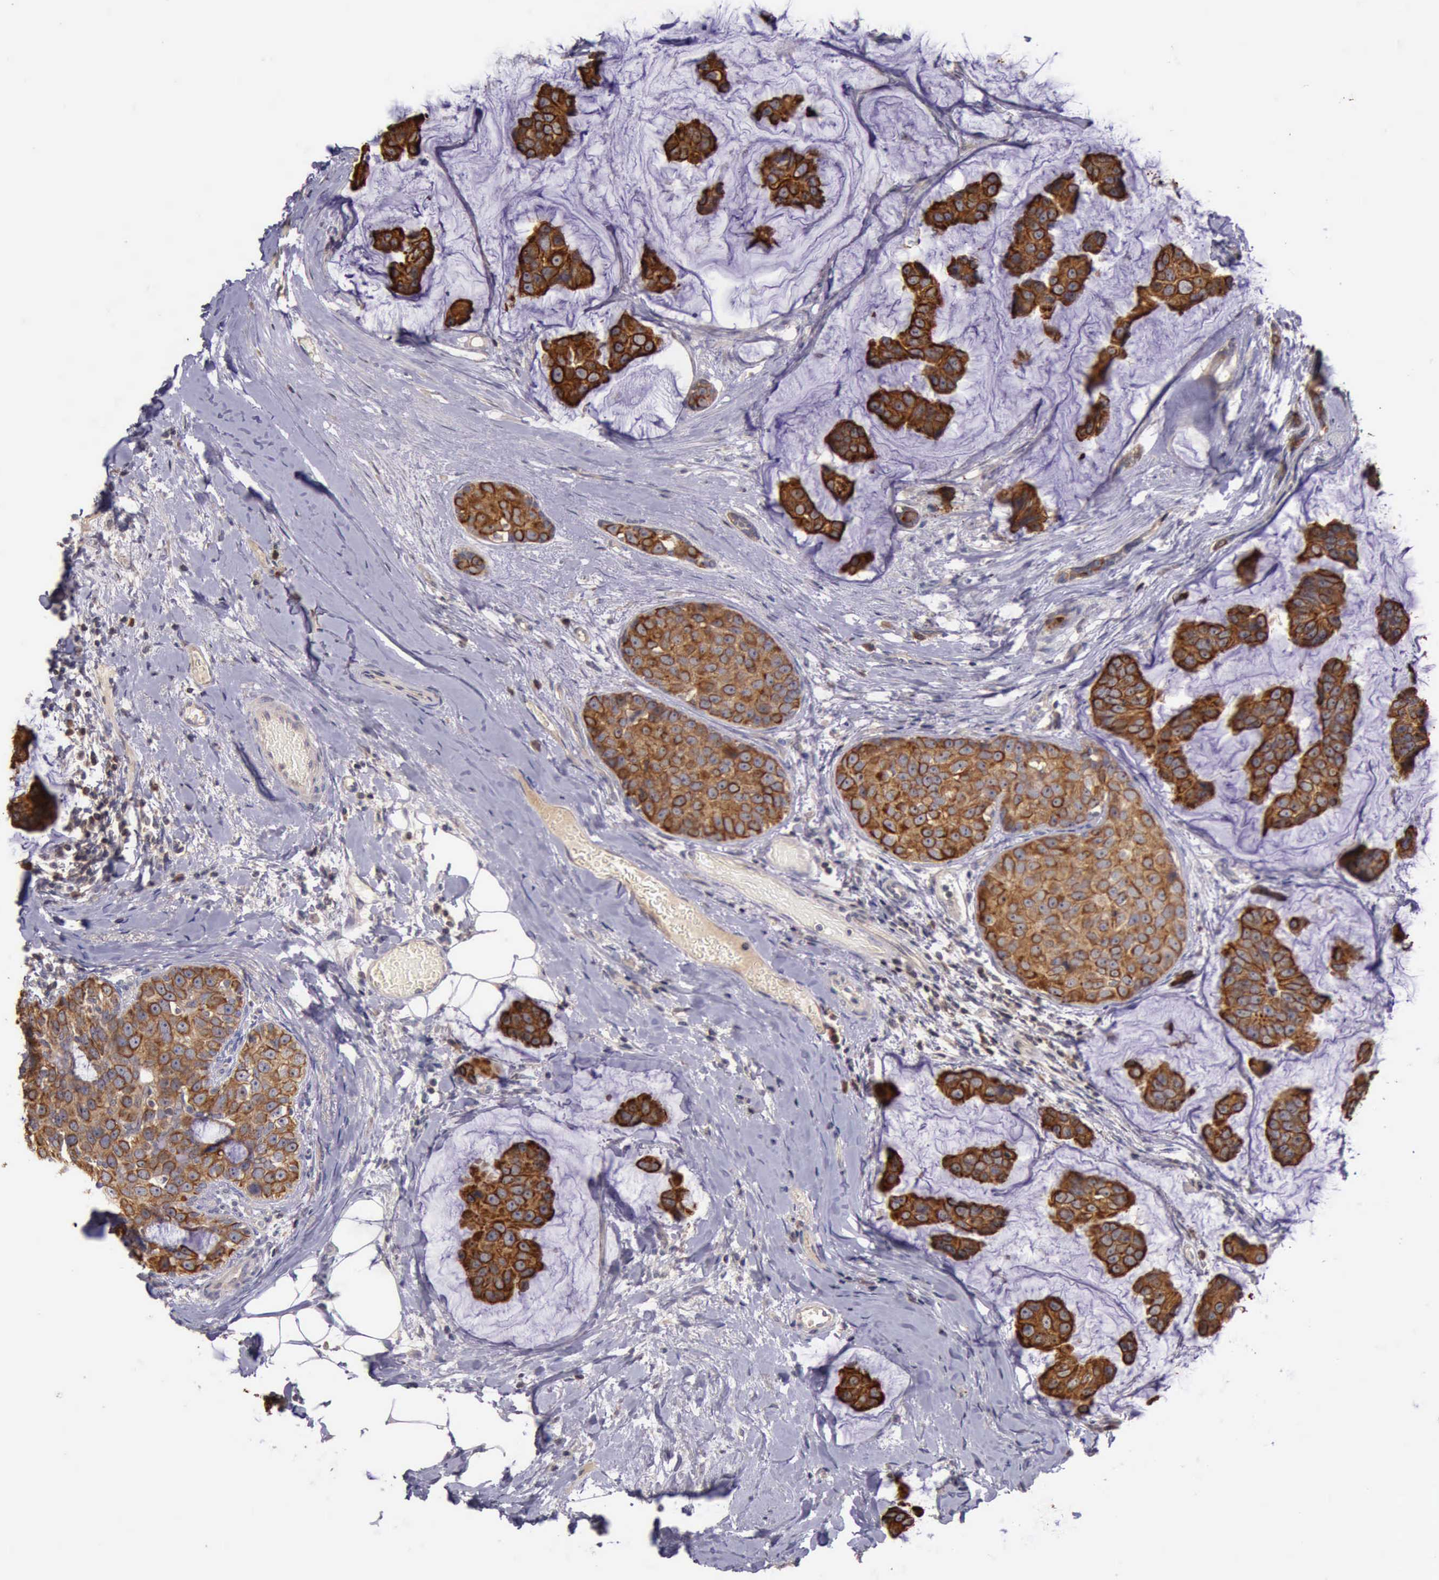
{"staining": {"intensity": "moderate", "quantity": ">75%", "location": "cytoplasmic/membranous"}, "tissue": "breast cancer", "cell_type": "Tumor cells", "image_type": "cancer", "snomed": [{"axis": "morphology", "description": "Normal tissue, NOS"}, {"axis": "morphology", "description": "Duct carcinoma"}, {"axis": "topography", "description": "Breast"}], "caption": "Protein expression by IHC displays moderate cytoplasmic/membranous positivity in approximately >75% of tumor cells in breast cancer.", "gene": "RAB39B", "patient": {"sex": "female", "age": 50}}